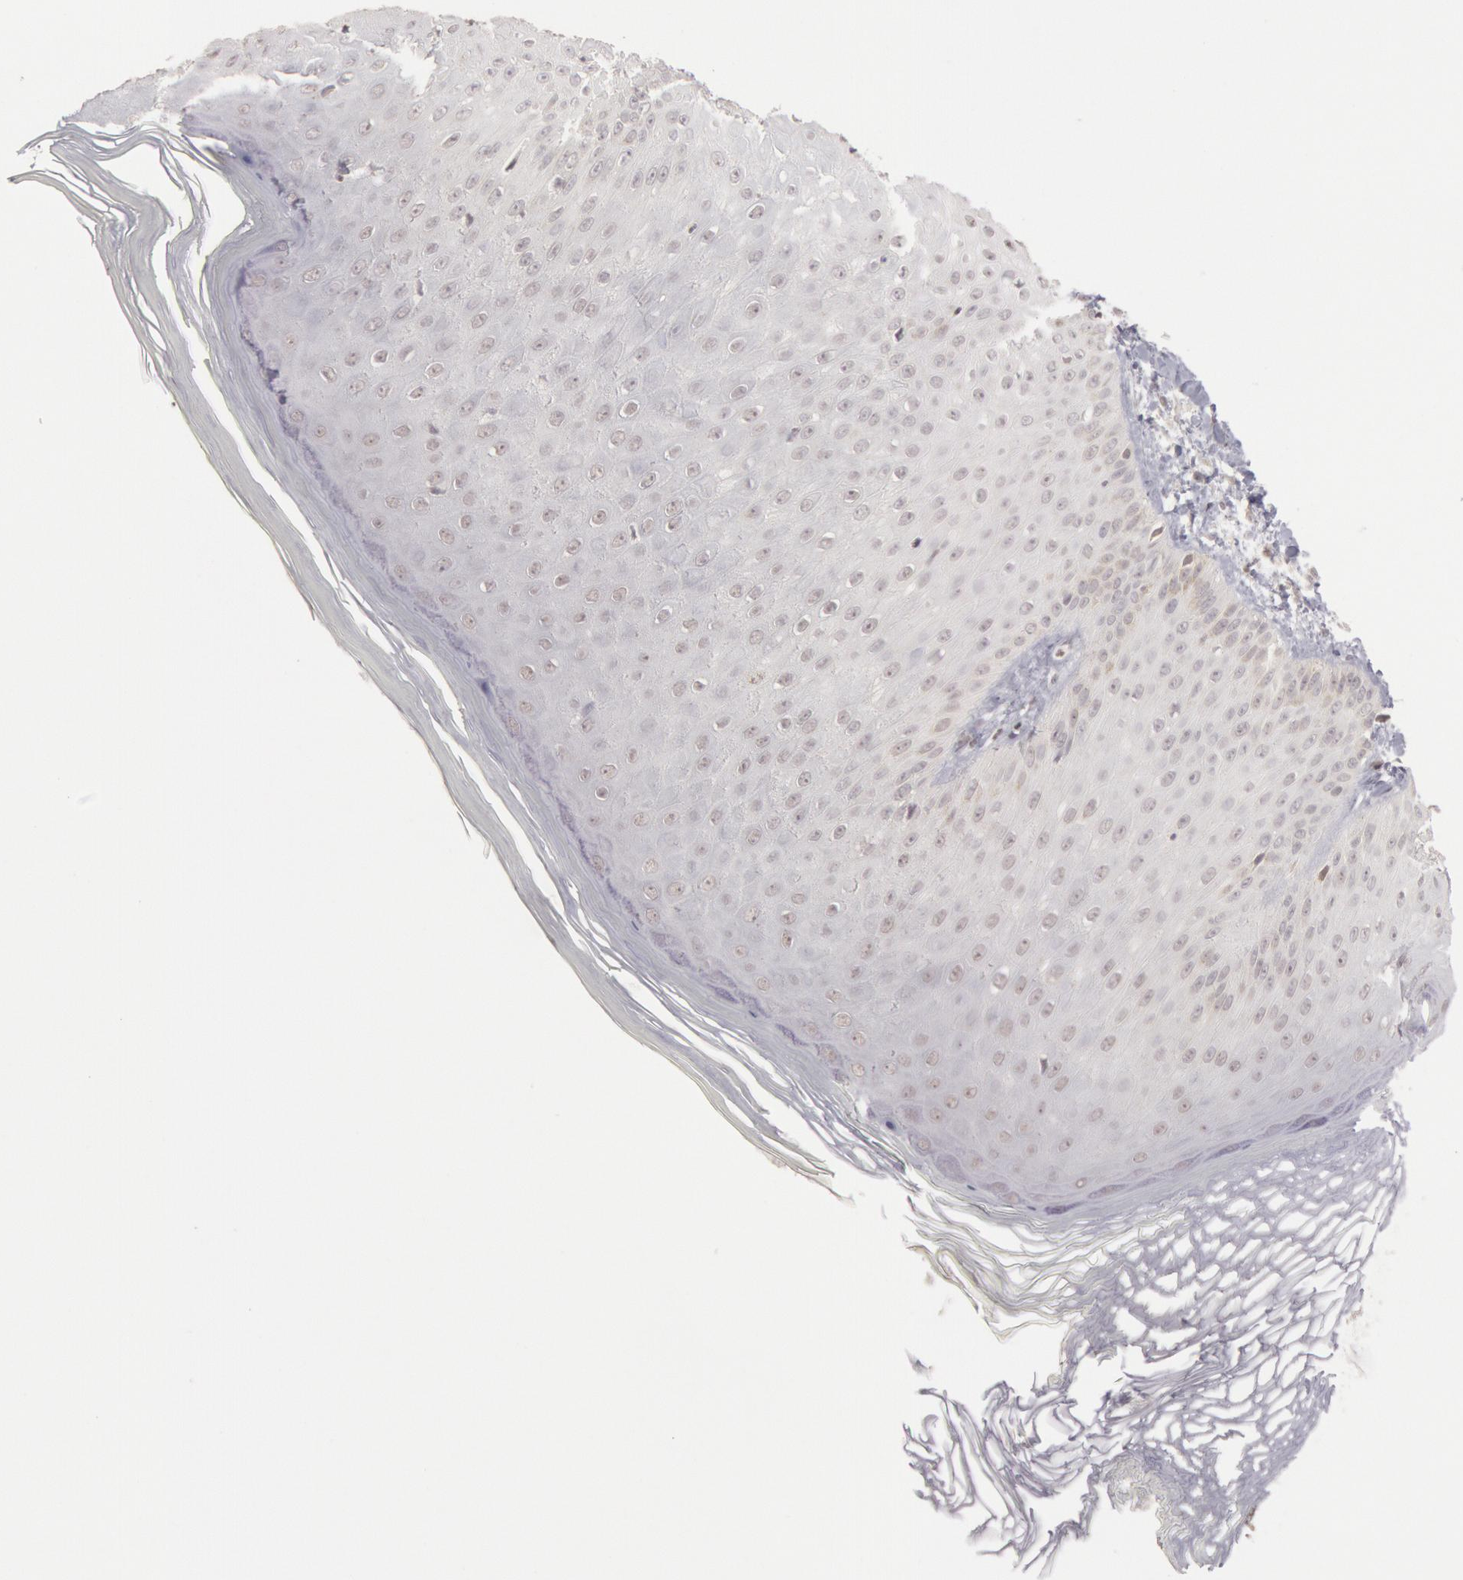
{"staining": {"intensity": "negative", "quantity": "none", "location": "none"}, "tissue": "skin", "cell_type": "Epidermal cells", "image_type": "normal", "snomed": [{"axis": "morphology", "description": "Normal tissue, NOS"}, {"axis": "morphology", "description": "Inflammation, NOS"}, {"axis": "topography", "description": "Soft tissue"}, {"axis": "topography", "description": "Anal"}], "caption": "The image displays no staining of epidermal cells in benign skin. (Brightfield microscopy of DAB IHC at high magnification).", "gene": "RIMBP3B", "patient": {"sex": "female", "age": 15}}